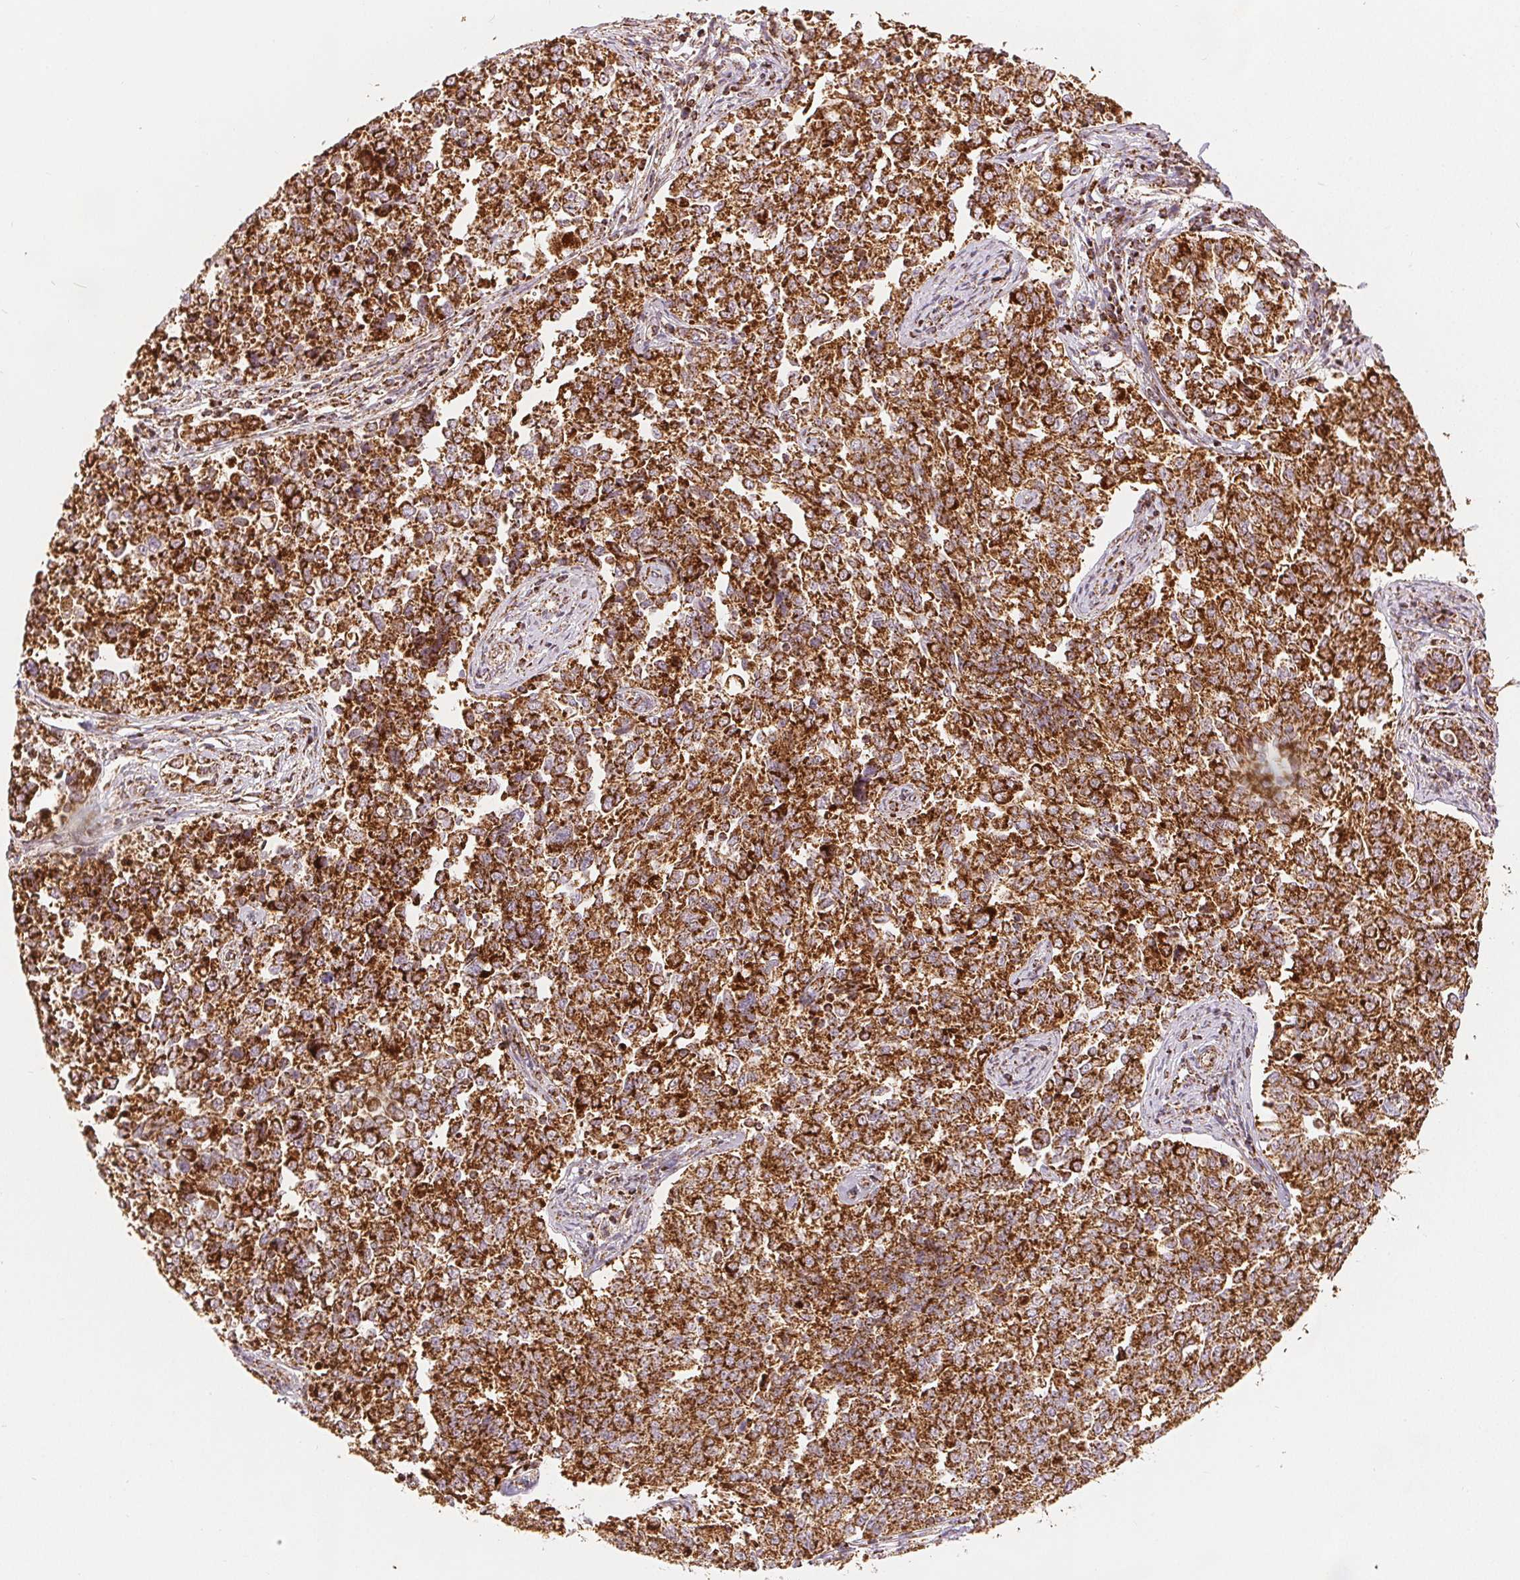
{"staining": {"intensity": "strong", "quantity": ">75%", "location": "cytoplasmic/membranous"}, "tissue": "endometrial cancer", "cell_type": "Tumor cells", "image_type": "cancer", "snomed": [{"axis": "morphology", "description": "Adenocarcinoma, NOS"}, {"axis": "topography", "description": "Endometrium"}], "caption": "Endometrial adenocarcinoma stained for a protein shows strong cytoplasmic/membranous positivity in tumor cells.", "gene": "SDHB", "patient": {"sex": "female", "age": 43}}